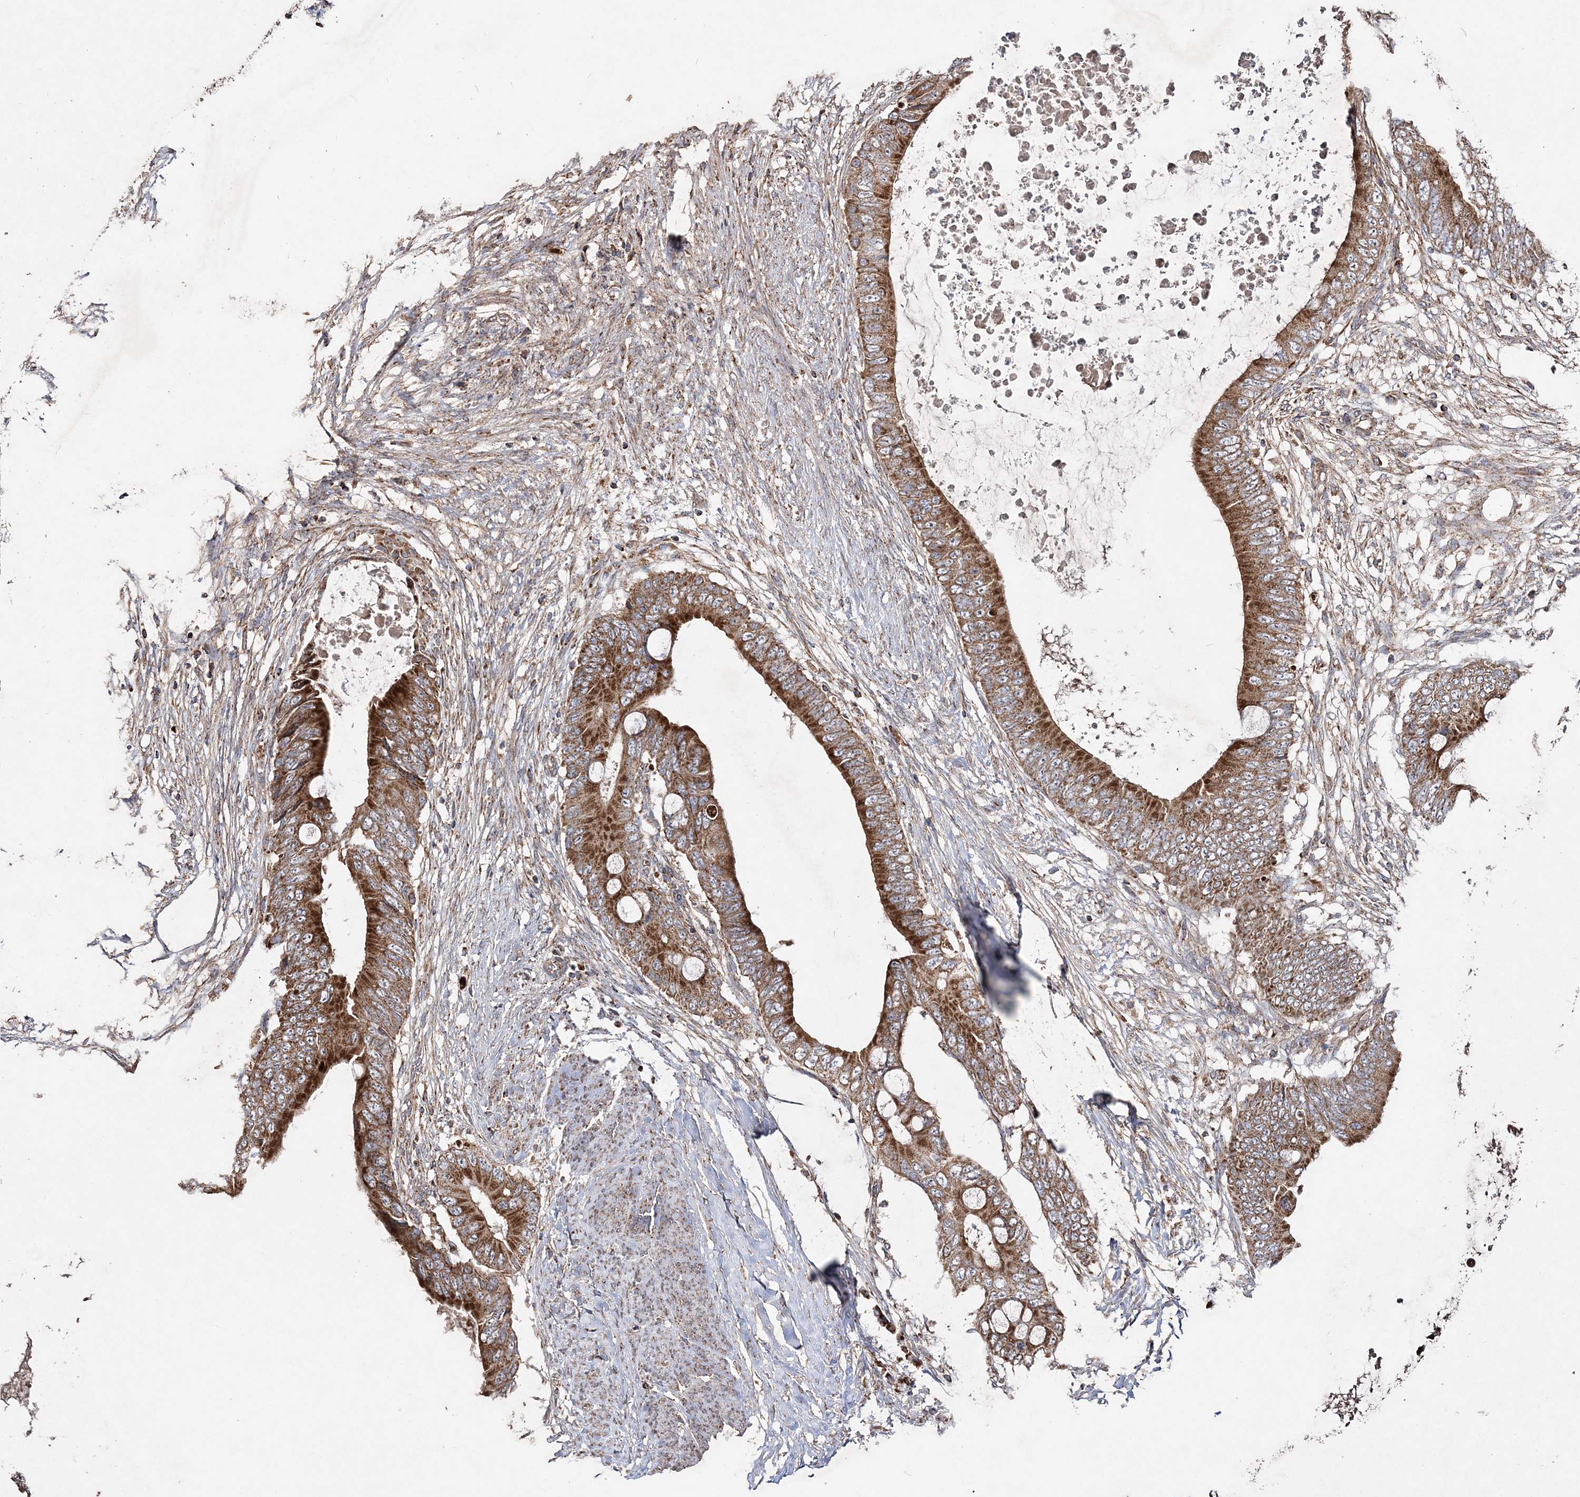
{"staining": {"intensity": "strong", "quantity": ">75%", "location": "cytoplasmic/membranous"}, "tissue": "colorectal cancer", "cell_type": "Tumor cells", "image_type": "cancer", "snomed": [{"axis": "morphology", "description": "Normal tissue, NOS"}, {"axis": "morphology", "description": "Adenocarcinoma, NOS"}, {"axis": "topography", "description": "Rectum"}, {"axis": "topography", "description": "Peripheral nerve tissue"}], "caption": "Adenocarcinoma (colorectal) was stained to show a protein in brown. There is high levels of strong cytoplasmic/membranous expression in about >75% of tumor cells. Nuclei are stained in blue.", "gene": "POC5", "patient": {"sex": "female", "age": 77}}